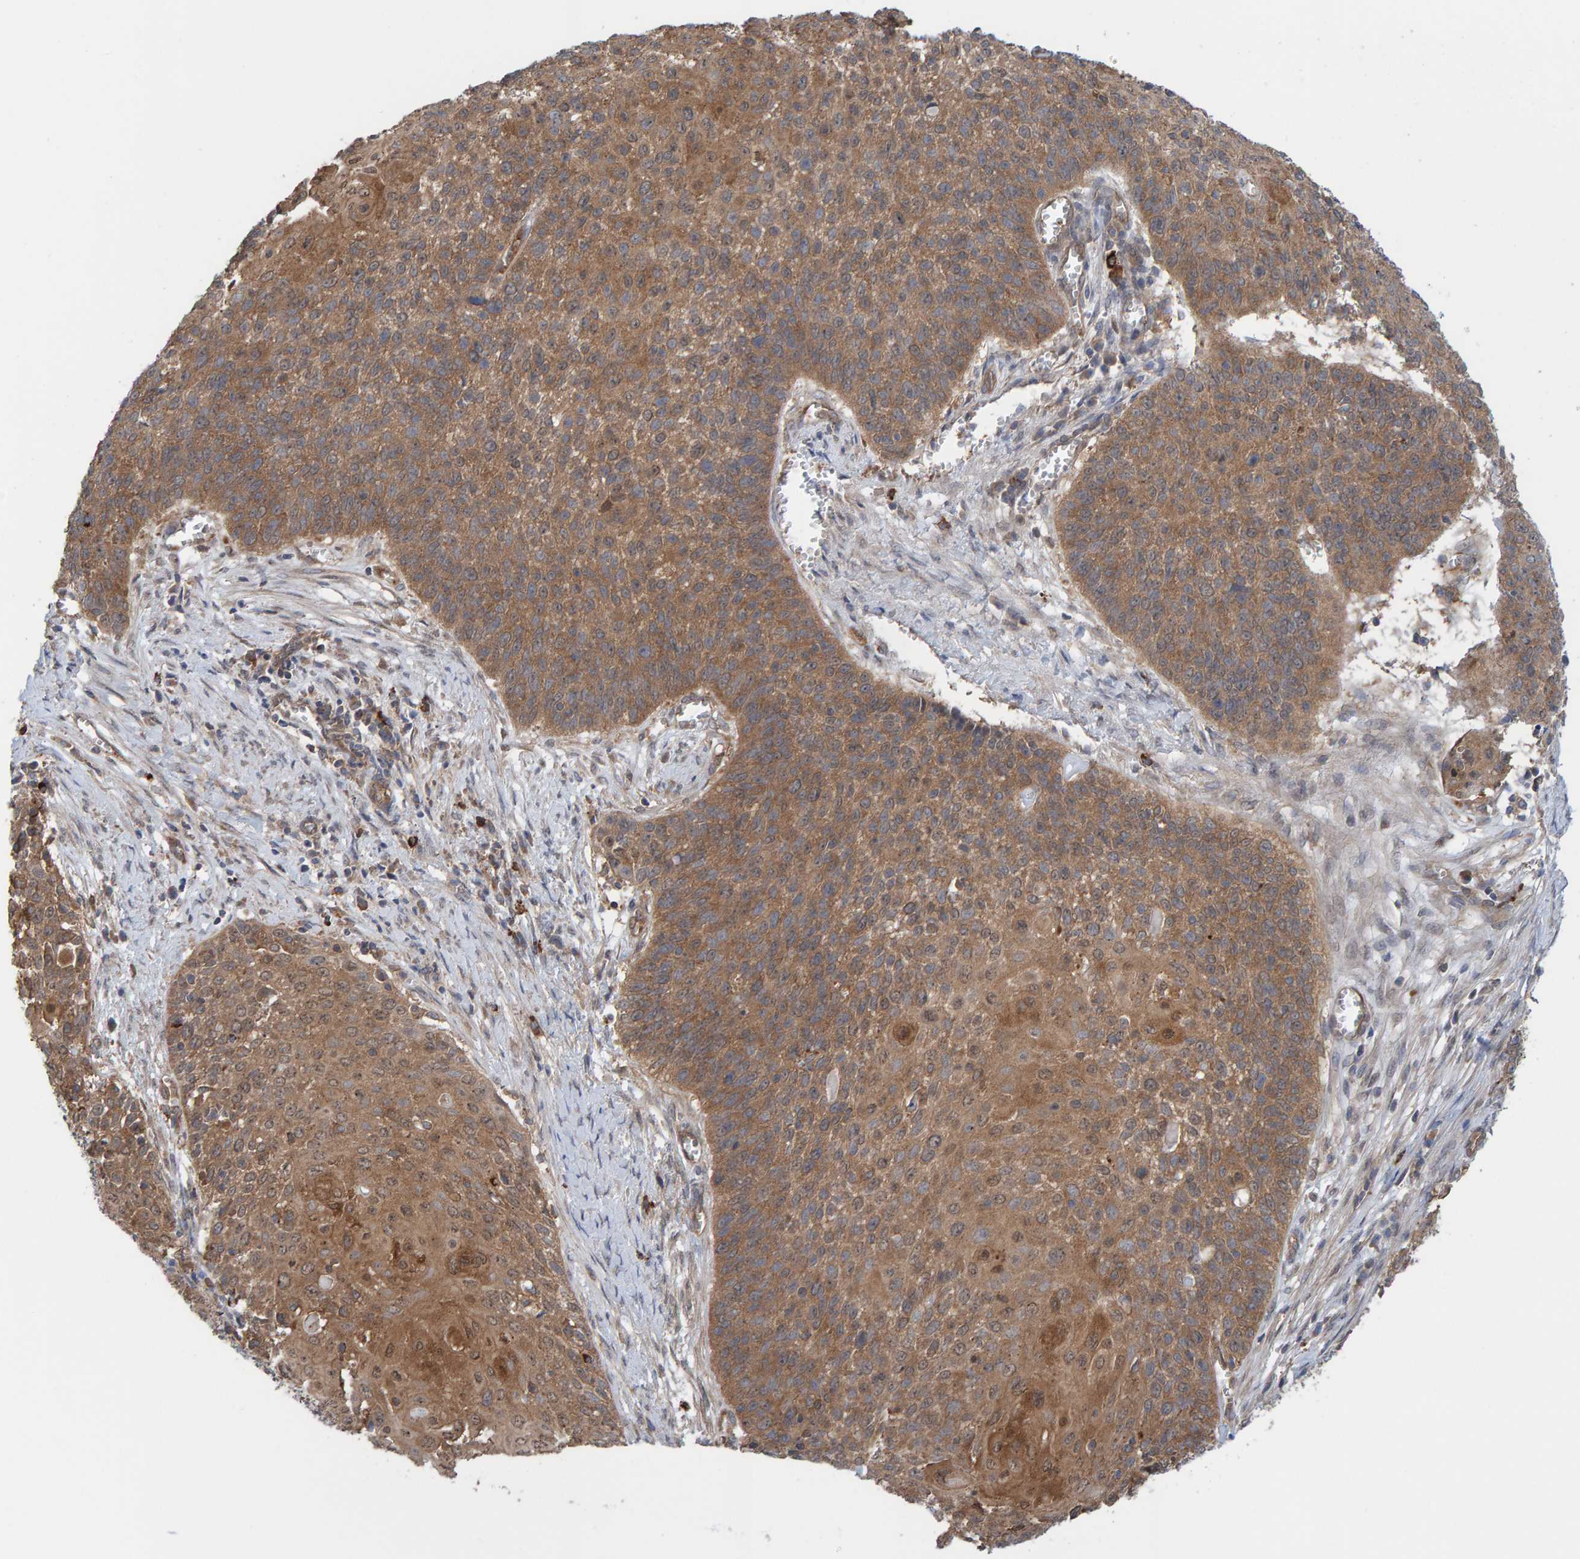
{"staining": {"intensity": "moderate", "quantity": ">75%", "location": "cytoplasmic/membranous"}, "tissue": "cervical cancer", "cell_type": "Tumor cells", "image_type": "cancer", "snomed": [{"axis": "morphology", "description": "Squamous cell carcinoma, NOS"}, {"axis": "topography", "description": "Cervix"}], "caption": "High-power microscopy captured an immunohistochemistry histopathology image of squamous cell carcinoma (cervical), revealing moderate cytoplasmic/membranous positivity in approximately >75% of tumor cells.", "gene": "LRSAM1", "patient": {"sex": "female", "age": 39}}